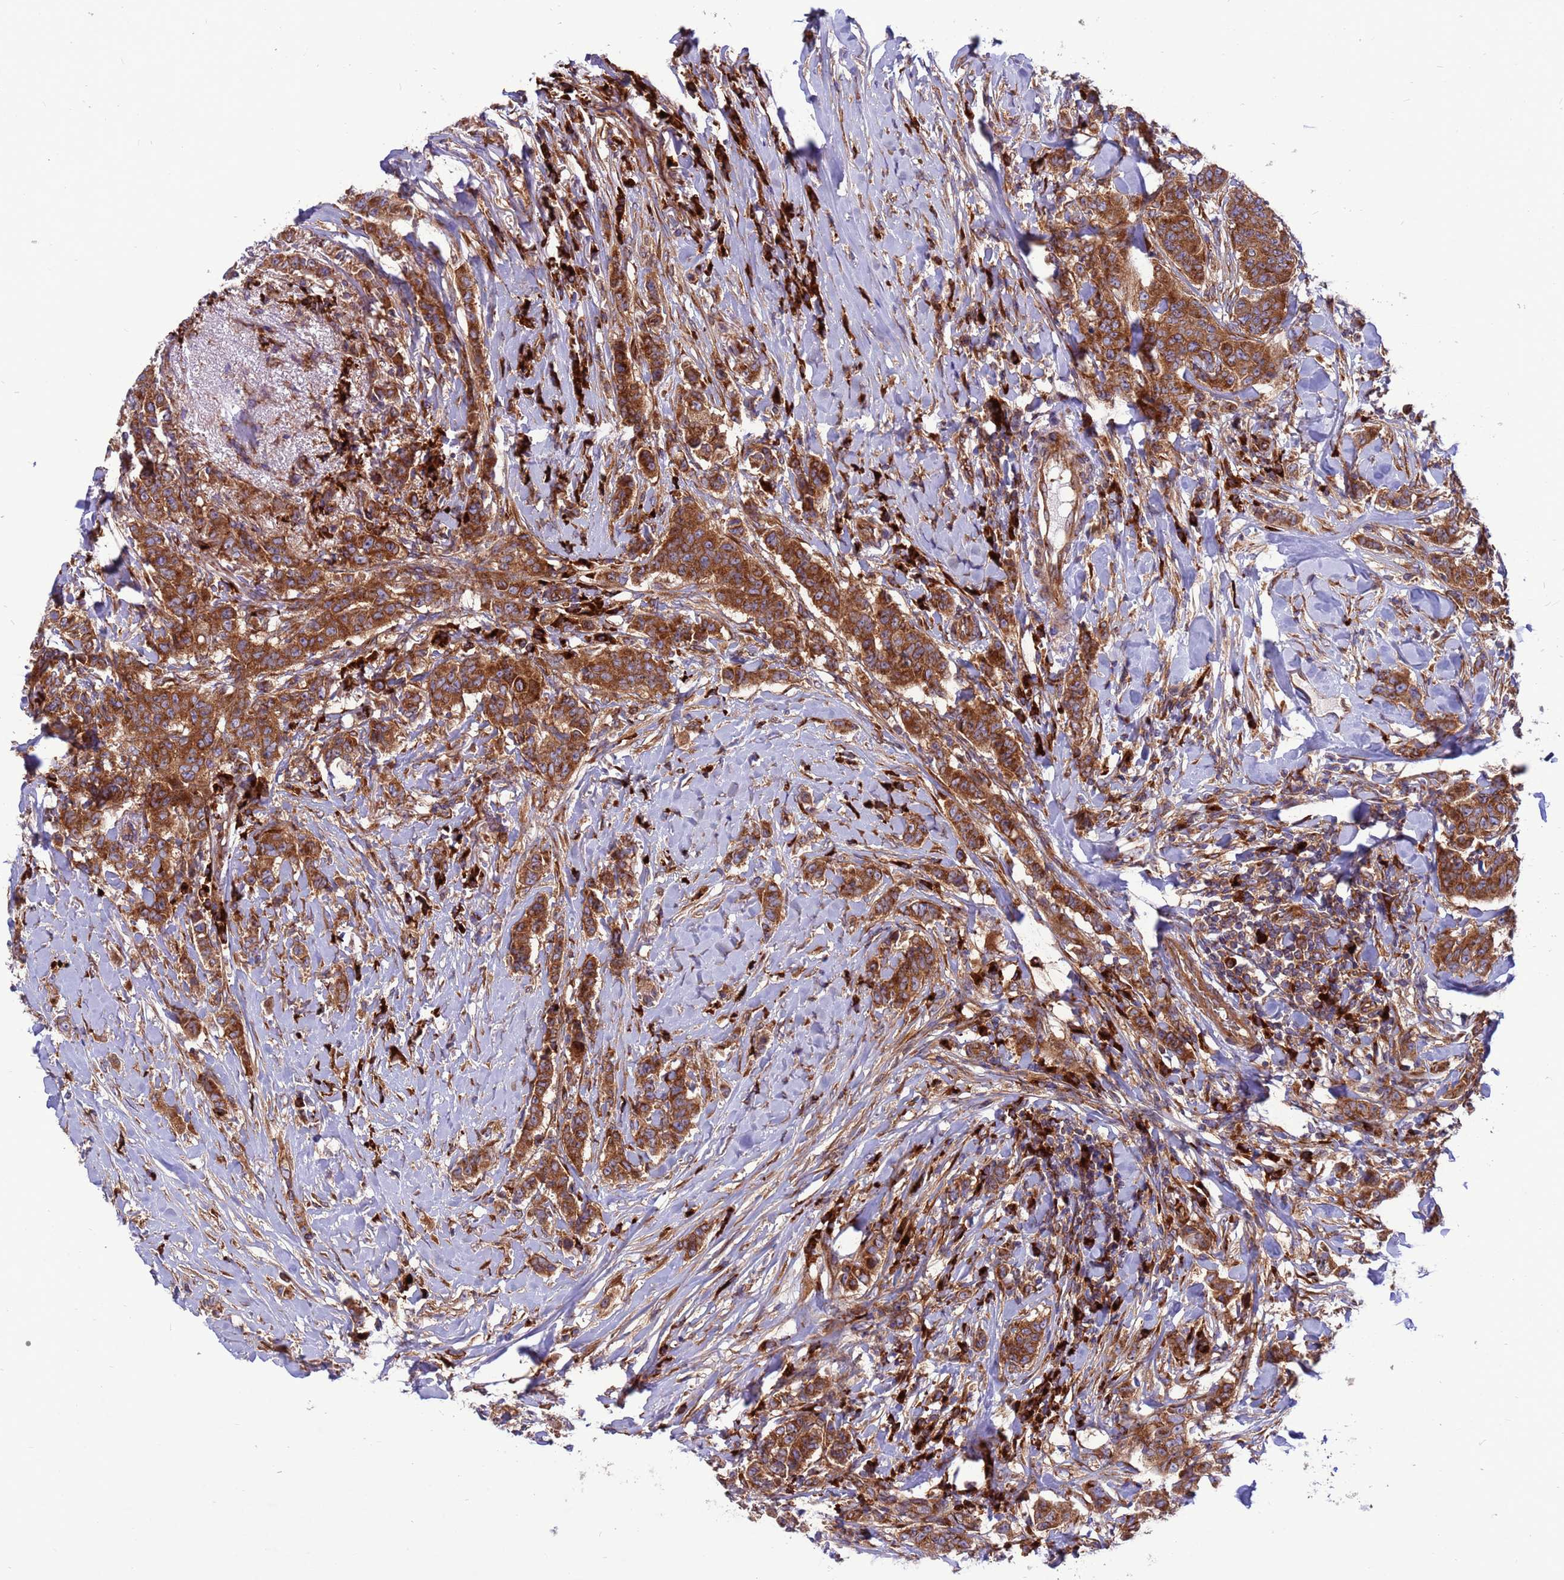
{"staining": {"intensity": "strong", "quantity": ">75%", "location": "cytoplasmic/membranous"}, "tissue": "breast cancer", "cell_type": "Tumor cells", "image_type": "cancer", "snomed": [{"axis": "morphology", "description": "Duct carcinoma"}, {"axis": "topography", "description": "Breast"}], "caption": "Human breast cancer stained for a protein (brown) demonstrates strong cytoplasmic/membranous positive staining in approximately >75% of tumor cells.", "gene": "ZC3HAV1", "patient": {"sex": "female", "age": 40}}